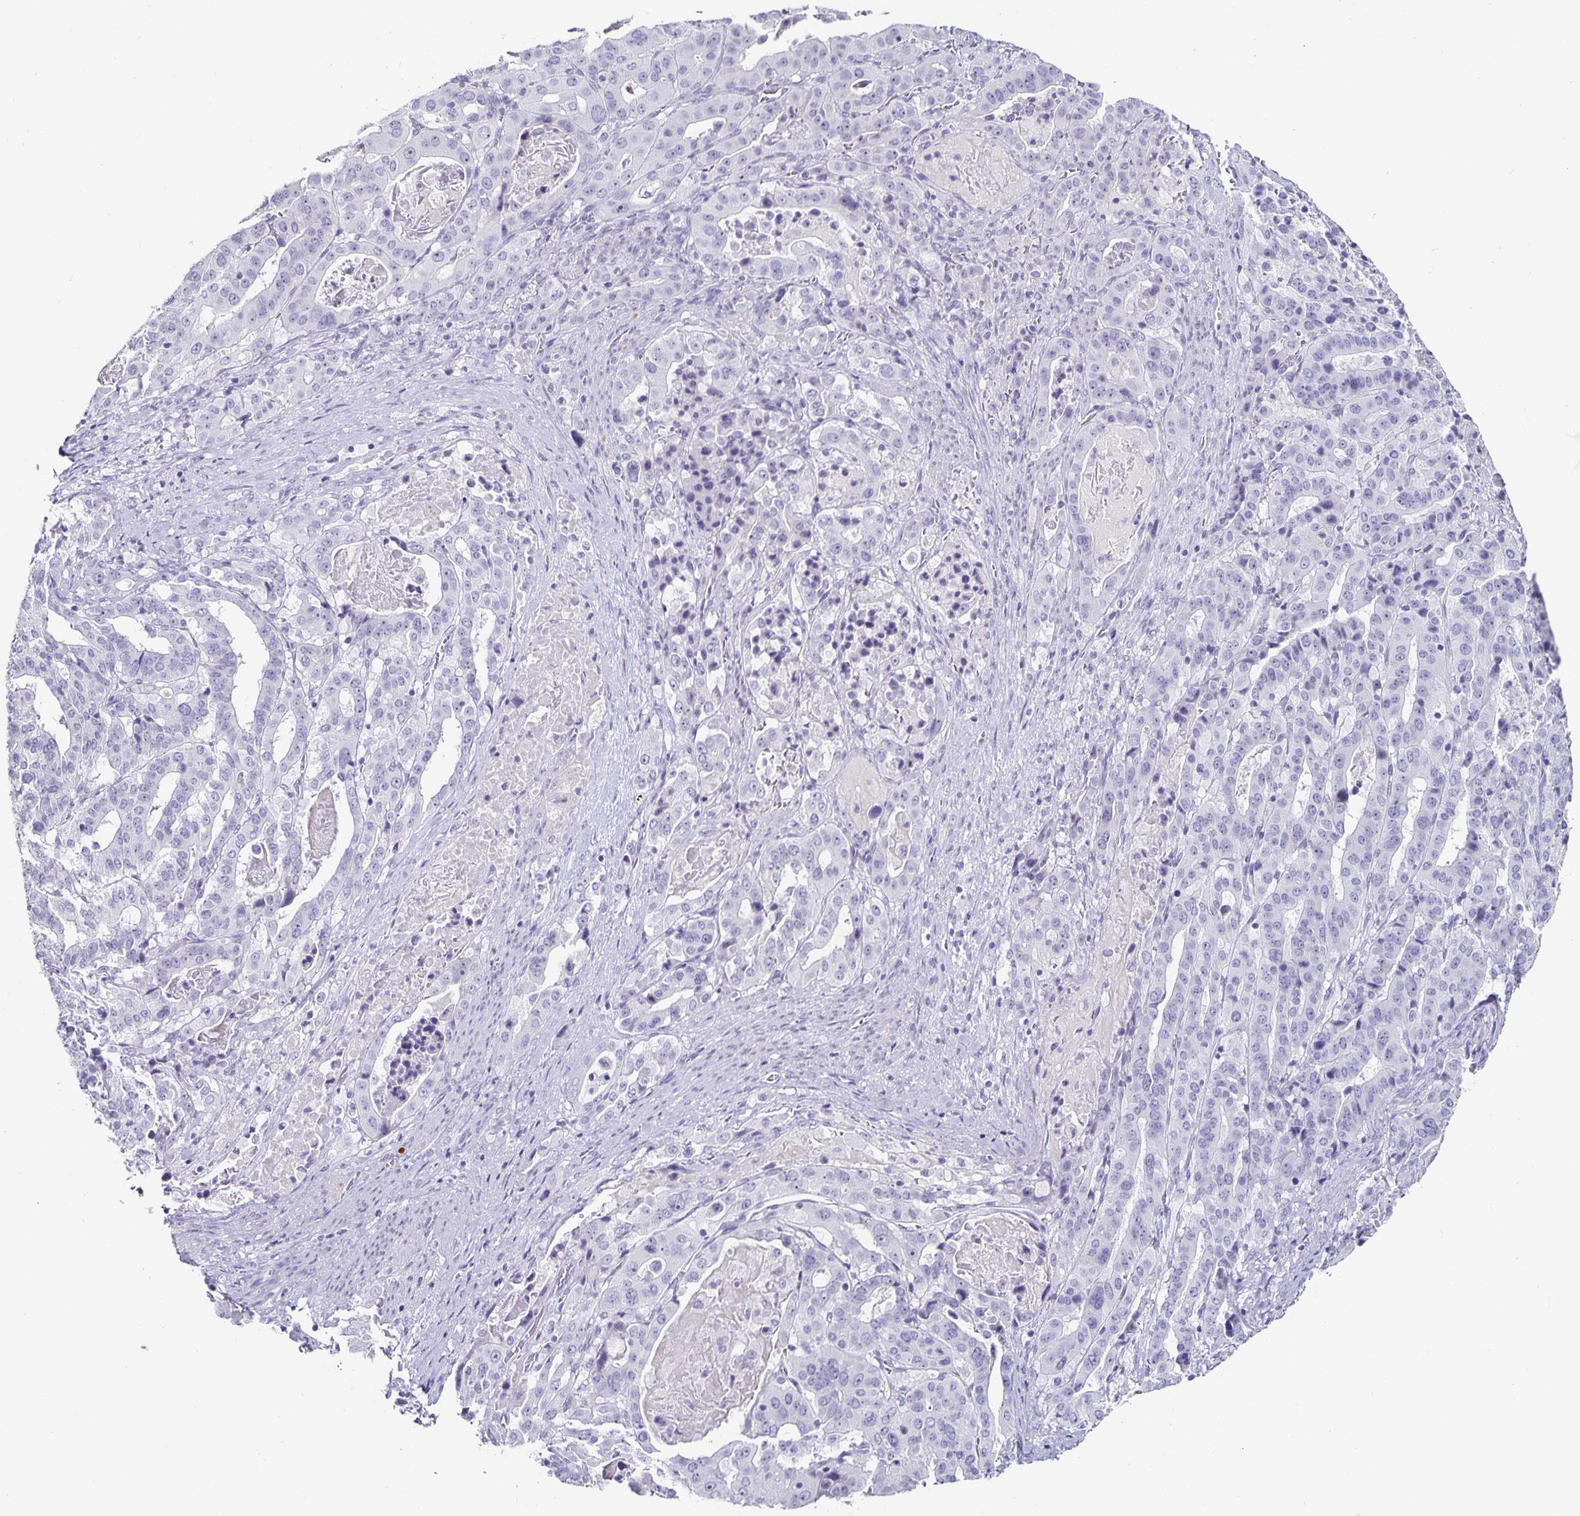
{"staining": {"intensity": "negative", "quantity": "none", "location": "none"}, "tissue": "stomach cancer", "cell_type": "Tumor cells", "image_type": "cancer", "snomed": [{"axis": "morphology", "description": "Adenocarcinoma, NOS"}, {"axis": "topography", "description": "Stomach"}], "caption": "Immunohistochemistry photomicrograph of neoplastic tissue: stomach adenocarcinoma stained with DAB displays no significant protein expression in tumor cells. (Brightfield microscopy of DAB immunohistochemistry (IHC) at high magnification).", "gene": "CHGA", "patient": {"sex": "male", "age": 48}}